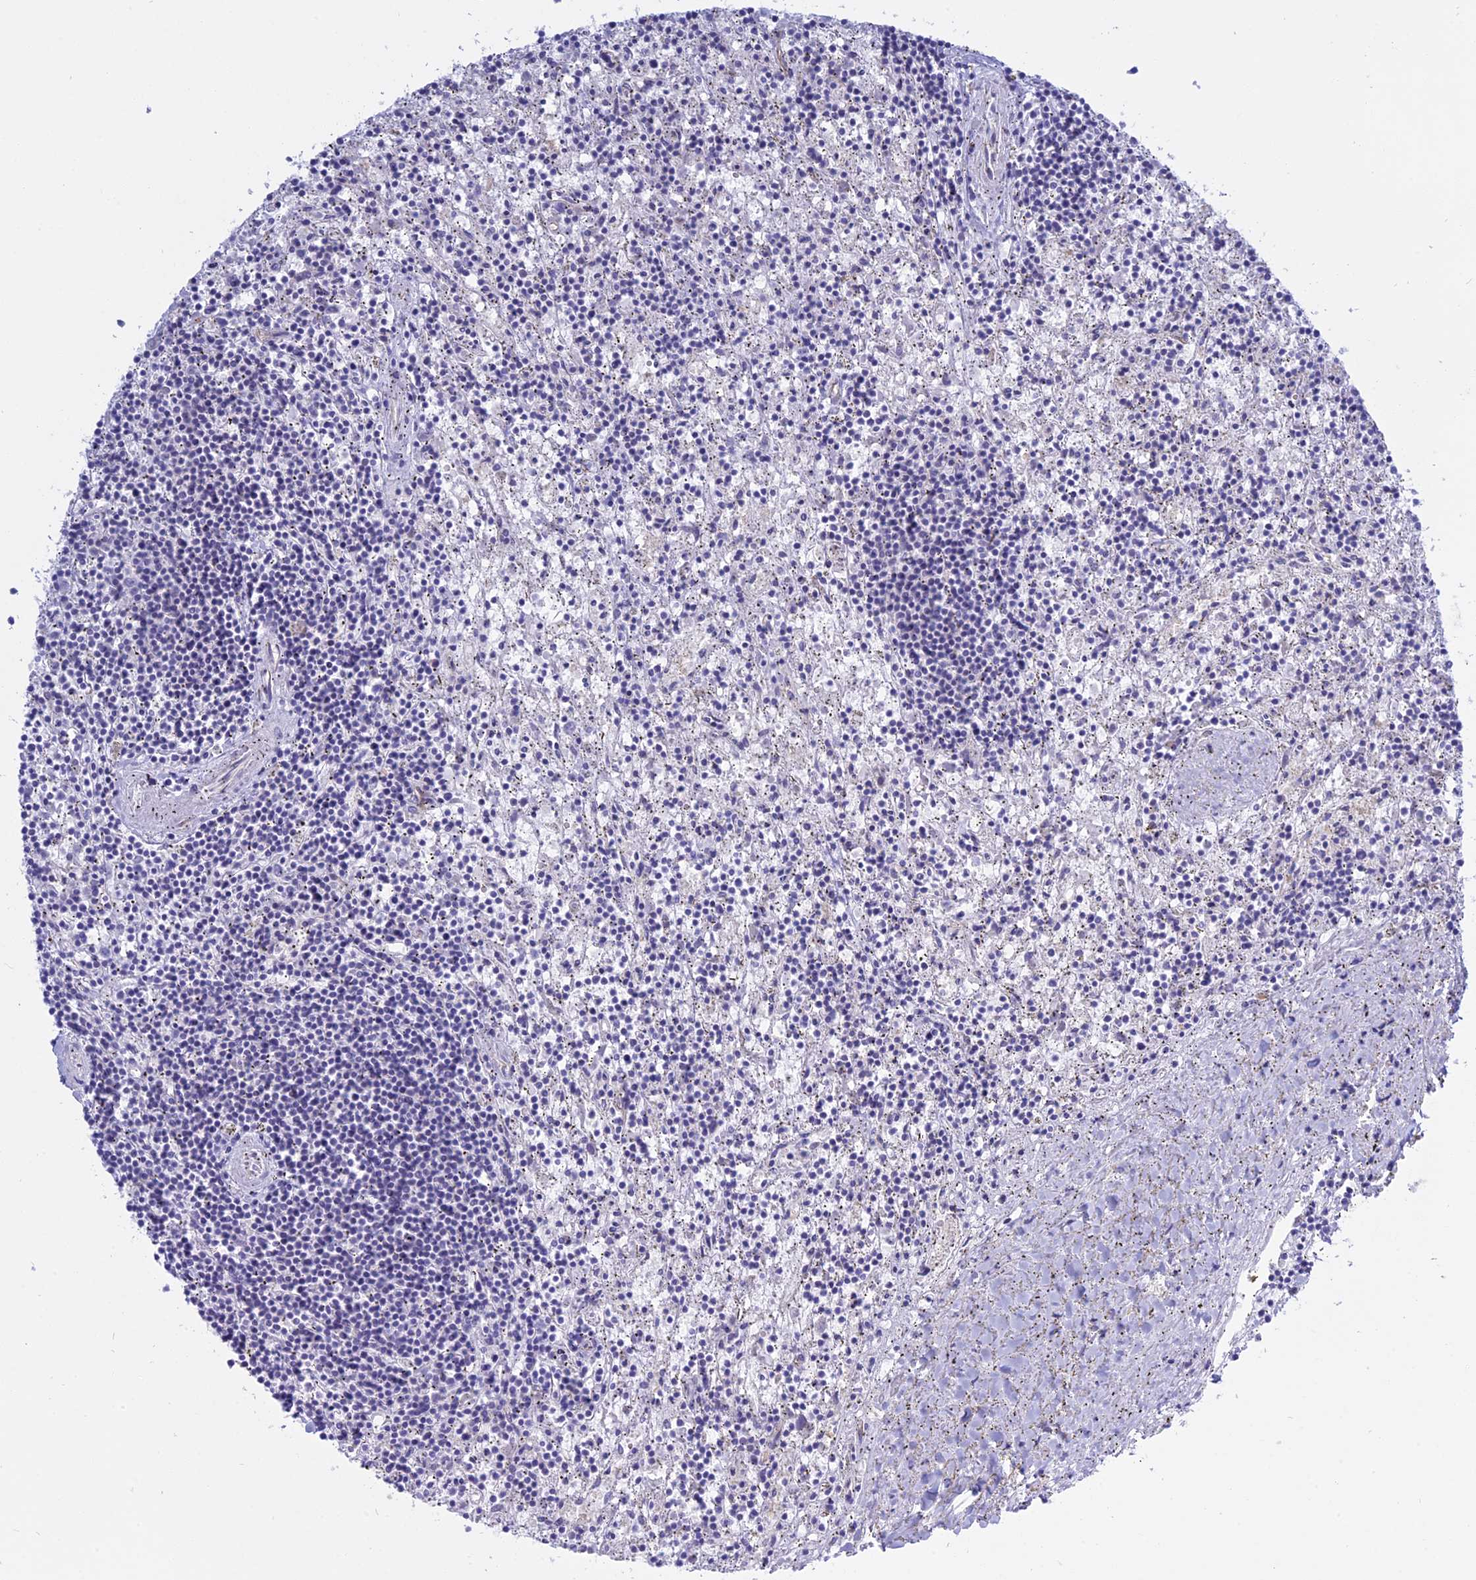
{"staining": {"intensity": "negative", "quantity": "none", "location": "none"}, "tissue": "lymphoma", "cell_type": "Tumor cells", "image_type": "cancer", "snomed": [{"axis": "morphology", "description": "Malignant lymphoma, non-Hodgkin's type, Low grade"}, {"axis": "topography", "description": "Spleen"}], "caption": "The photomicrograph demonstrates no staining of tumor cells in lymphoma. (Immunohistochemistry, brightfield microscopy, high magnification).", "gene": "AHCYL1", "patient": {"sex": "male", "age": 76}}